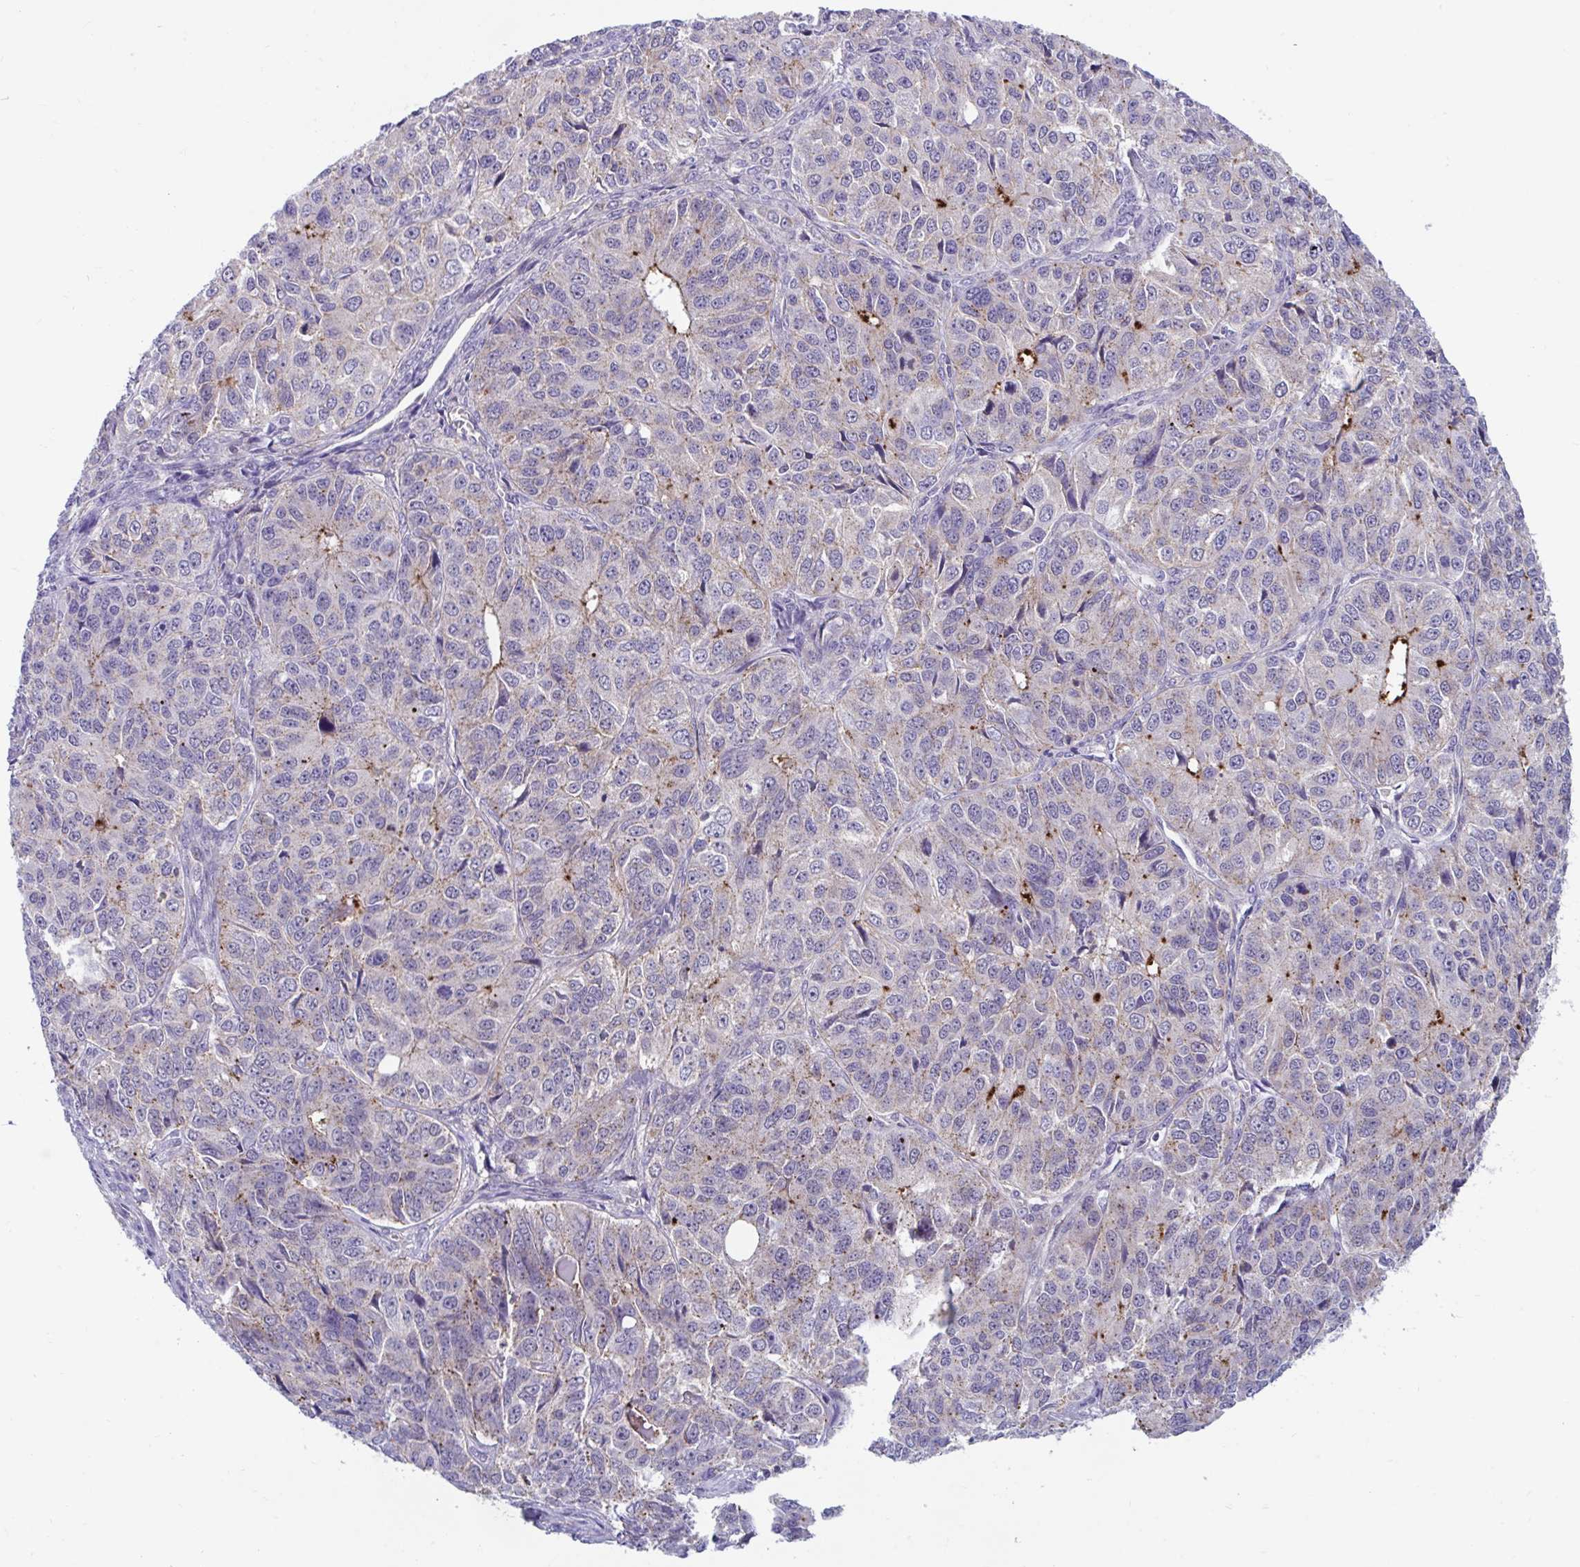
{"staining": {"intensity": "weak", "quantity": "25%-75%", "location": "cytoplasmic/membranous"}, "tissue": "ovarian cancer", "cell_type": "Tumor cells", "image_type": "cancer", "snomed": [{"axis": "morphology", "description": "Carcinoma, endometroid"}, {"axis": "topography", "description": "Ovary"}], "caption": "Immunohistochemical staining of ovarian endometroid carcinoma shows low levels of weak cytoplasmic/membranous positivity in about 25%-75% of tumor cells.", "gene": "IST1", "patient": {"sex": "female", "age": 51}}